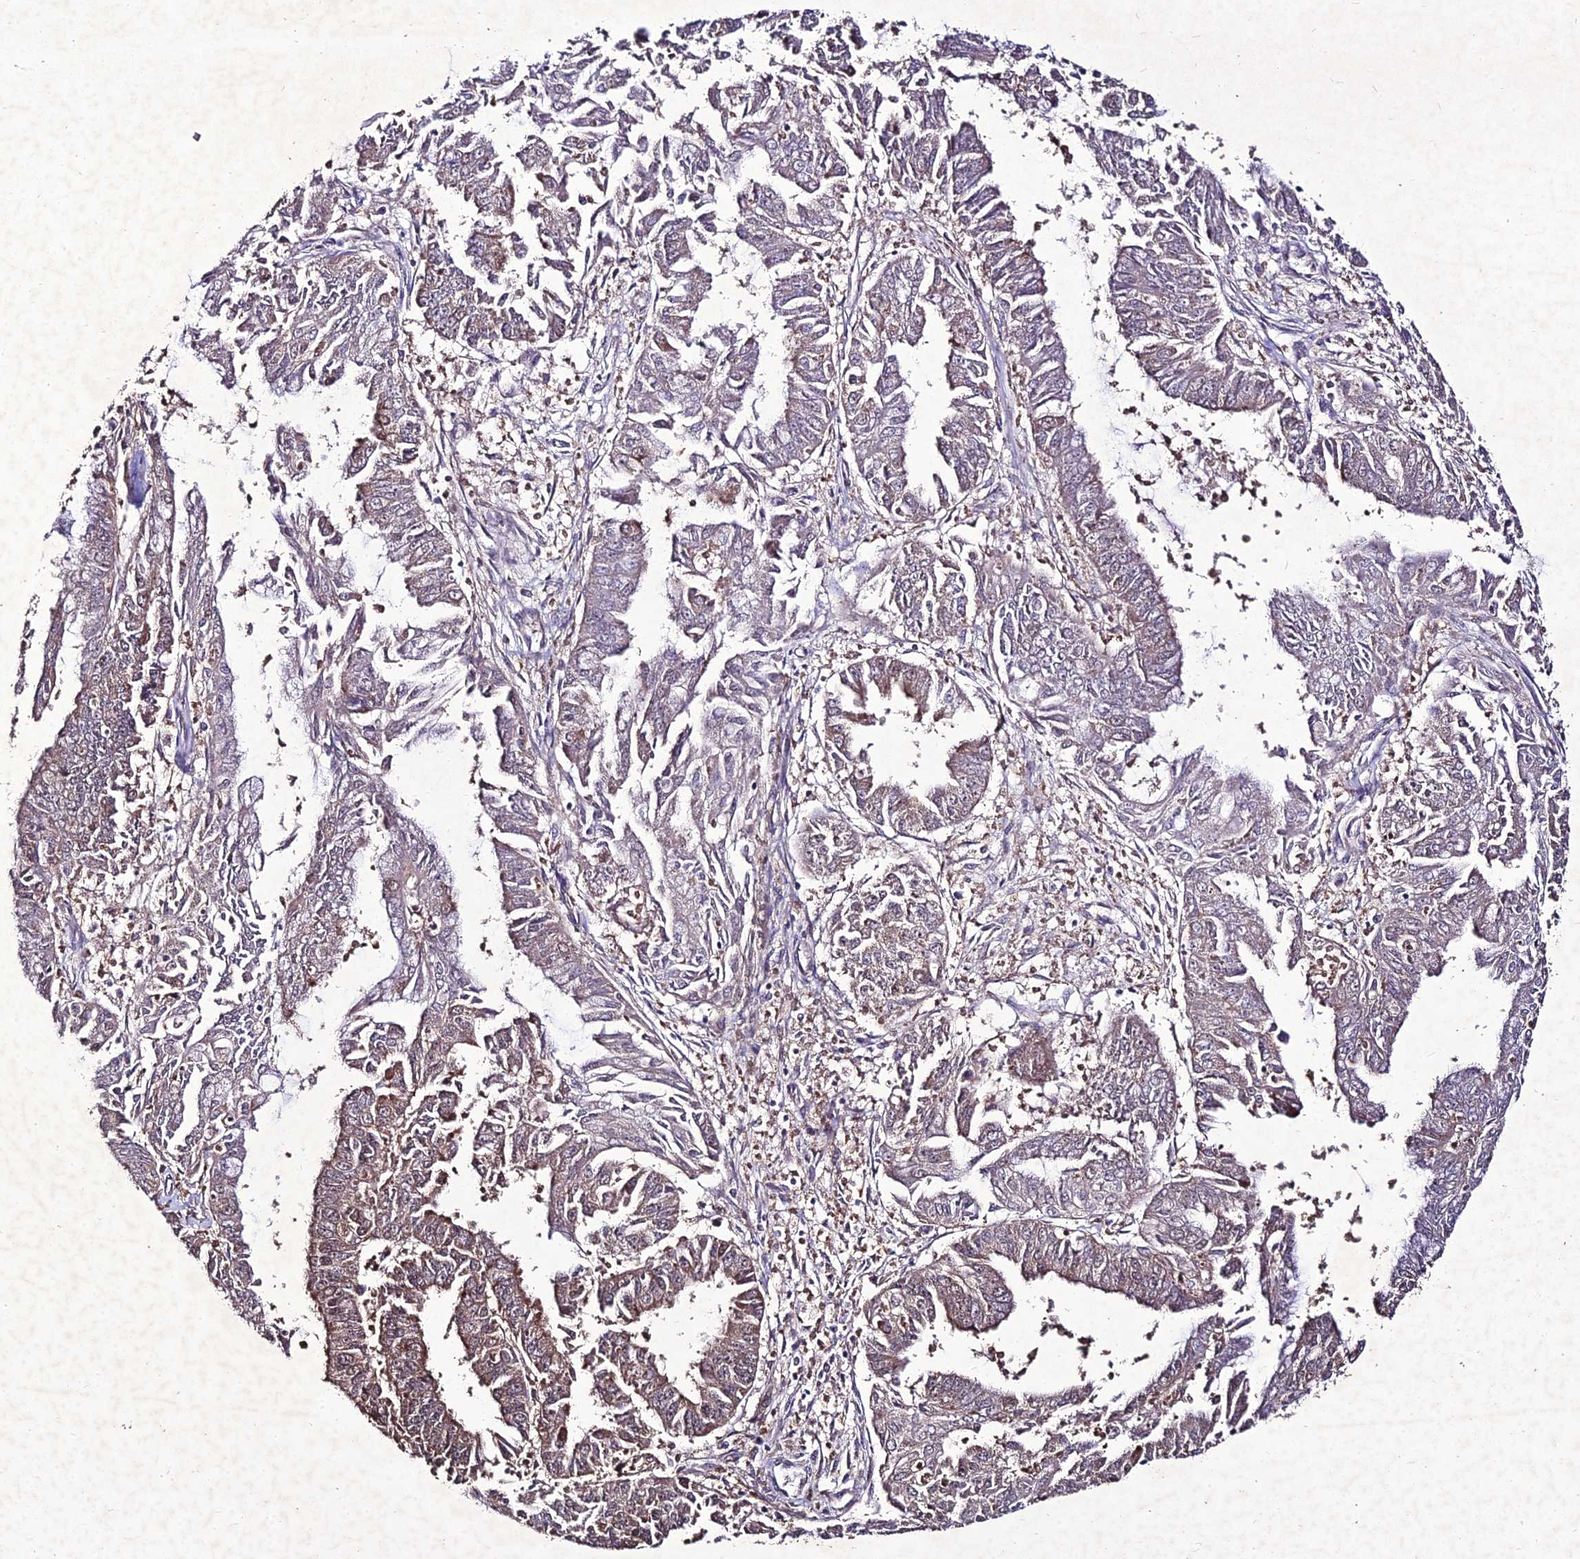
{"staining": {"intensity": "weak", "quantity": "25%-75%", "location": "cytoplasmic/membranous"}, "tissue": "endometrial cancer", "cell_type": "Tumor cells", "image_type": "cancer", "snomed": [{"axis": "morphology", "description": "Adenocarcinoma, NOS"}, {"axis": "topography", "description": "Endometrium"}], "caption": "The image demonstrates staining of endometrial cancer (adenocarcinoma), revealing weak cytoplasmic/membranous protein staining (brown color) within tumor cells. (Brightfield microscopy of DAB IHC at high magnification).", "gene": "ZNF766", "patient": {"sex": "female", "age": 73}}